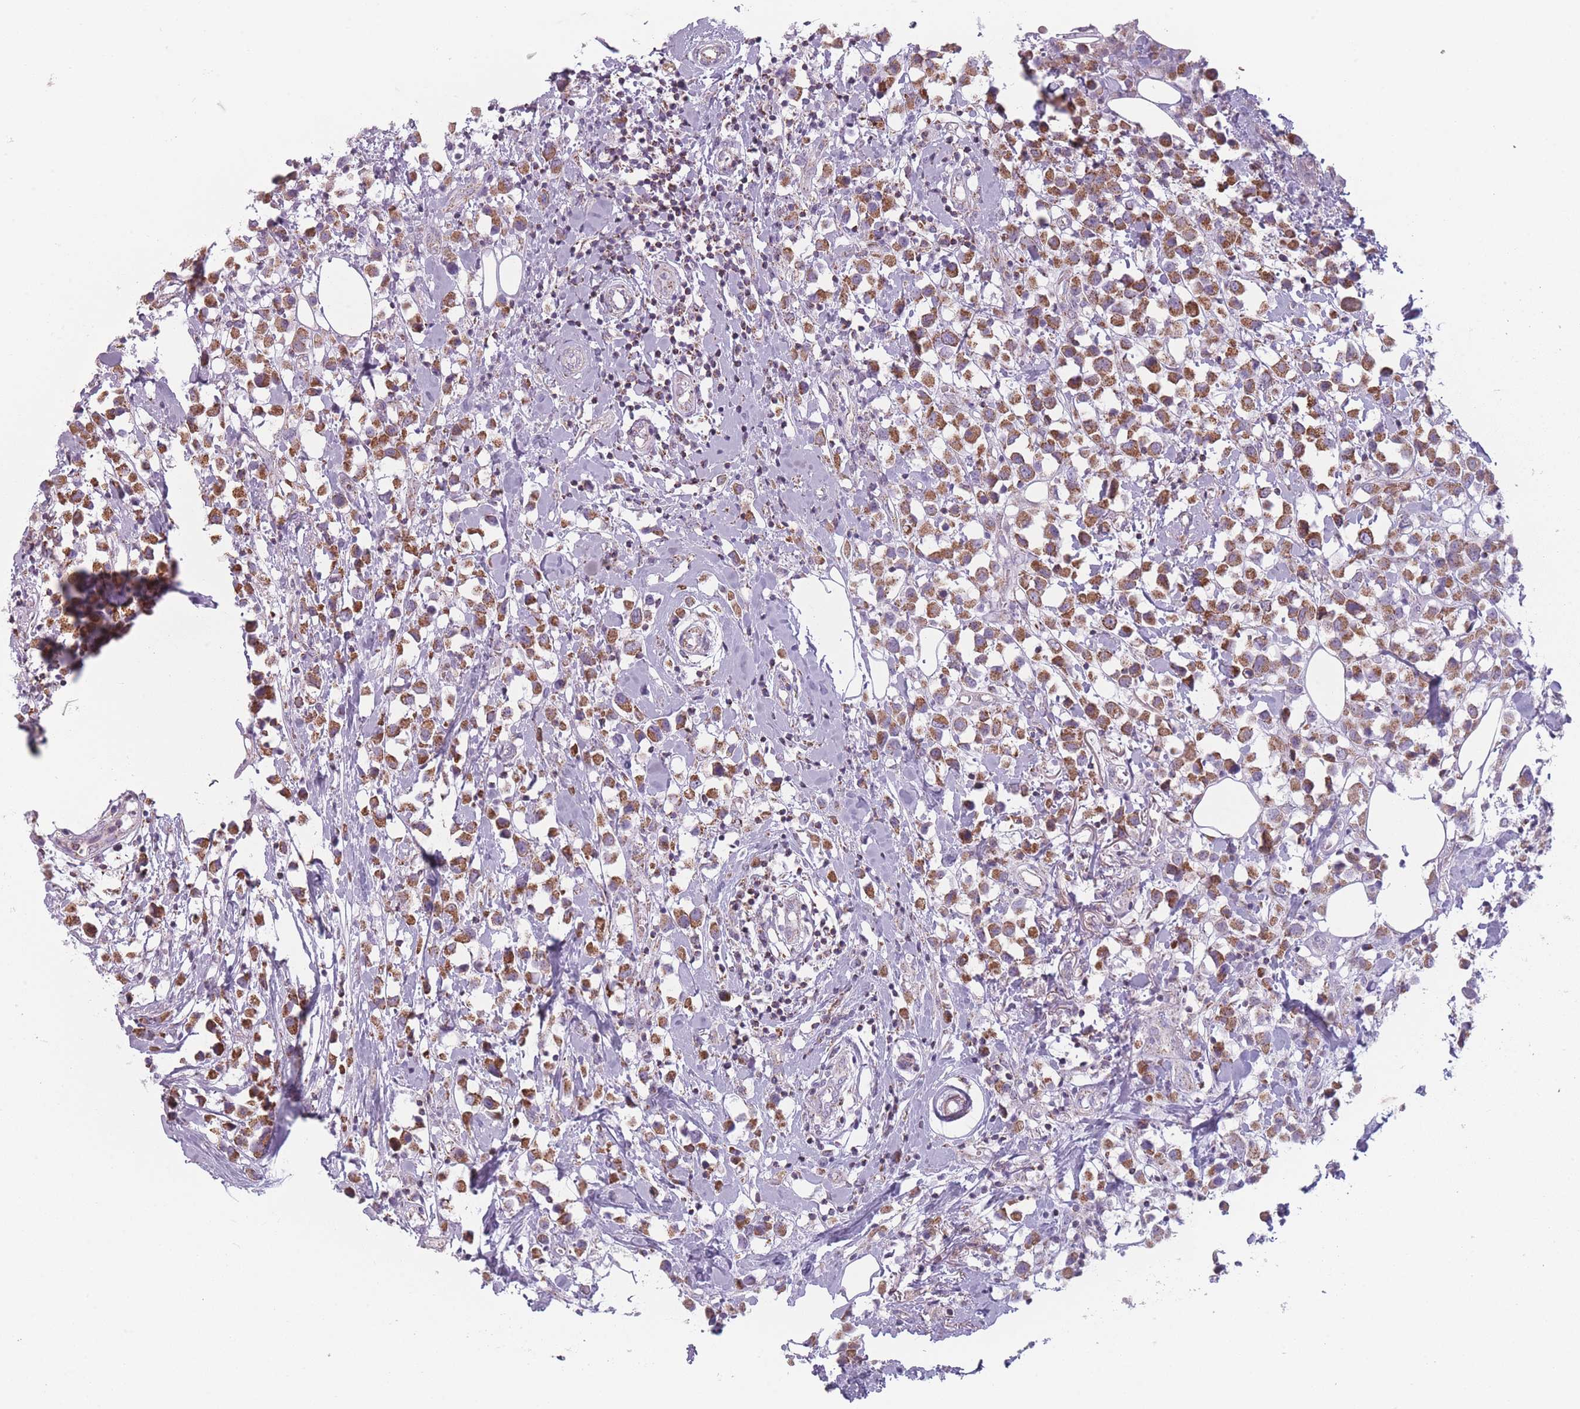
{"staining": {"intensity": "moderate", "quantity": ">75%", "location": "cytoplasmic/membranous"}, "tissue": "breast cancer", "cell_type": "Tumor cells", "image_type": "cancer", "snomed": [{"axis": "morphology", "description": "Duct carcinoma"}, {"axis": "topography", "description": "Breast"}], "caption": "A micrograph of breast invasive ductal carcinoma stained for a protein shows moderate cytoplasmic/membranous brown staining in tumor cells.", "gene": "DCHS1", "patient": {"sex": "female", "age": 61}}